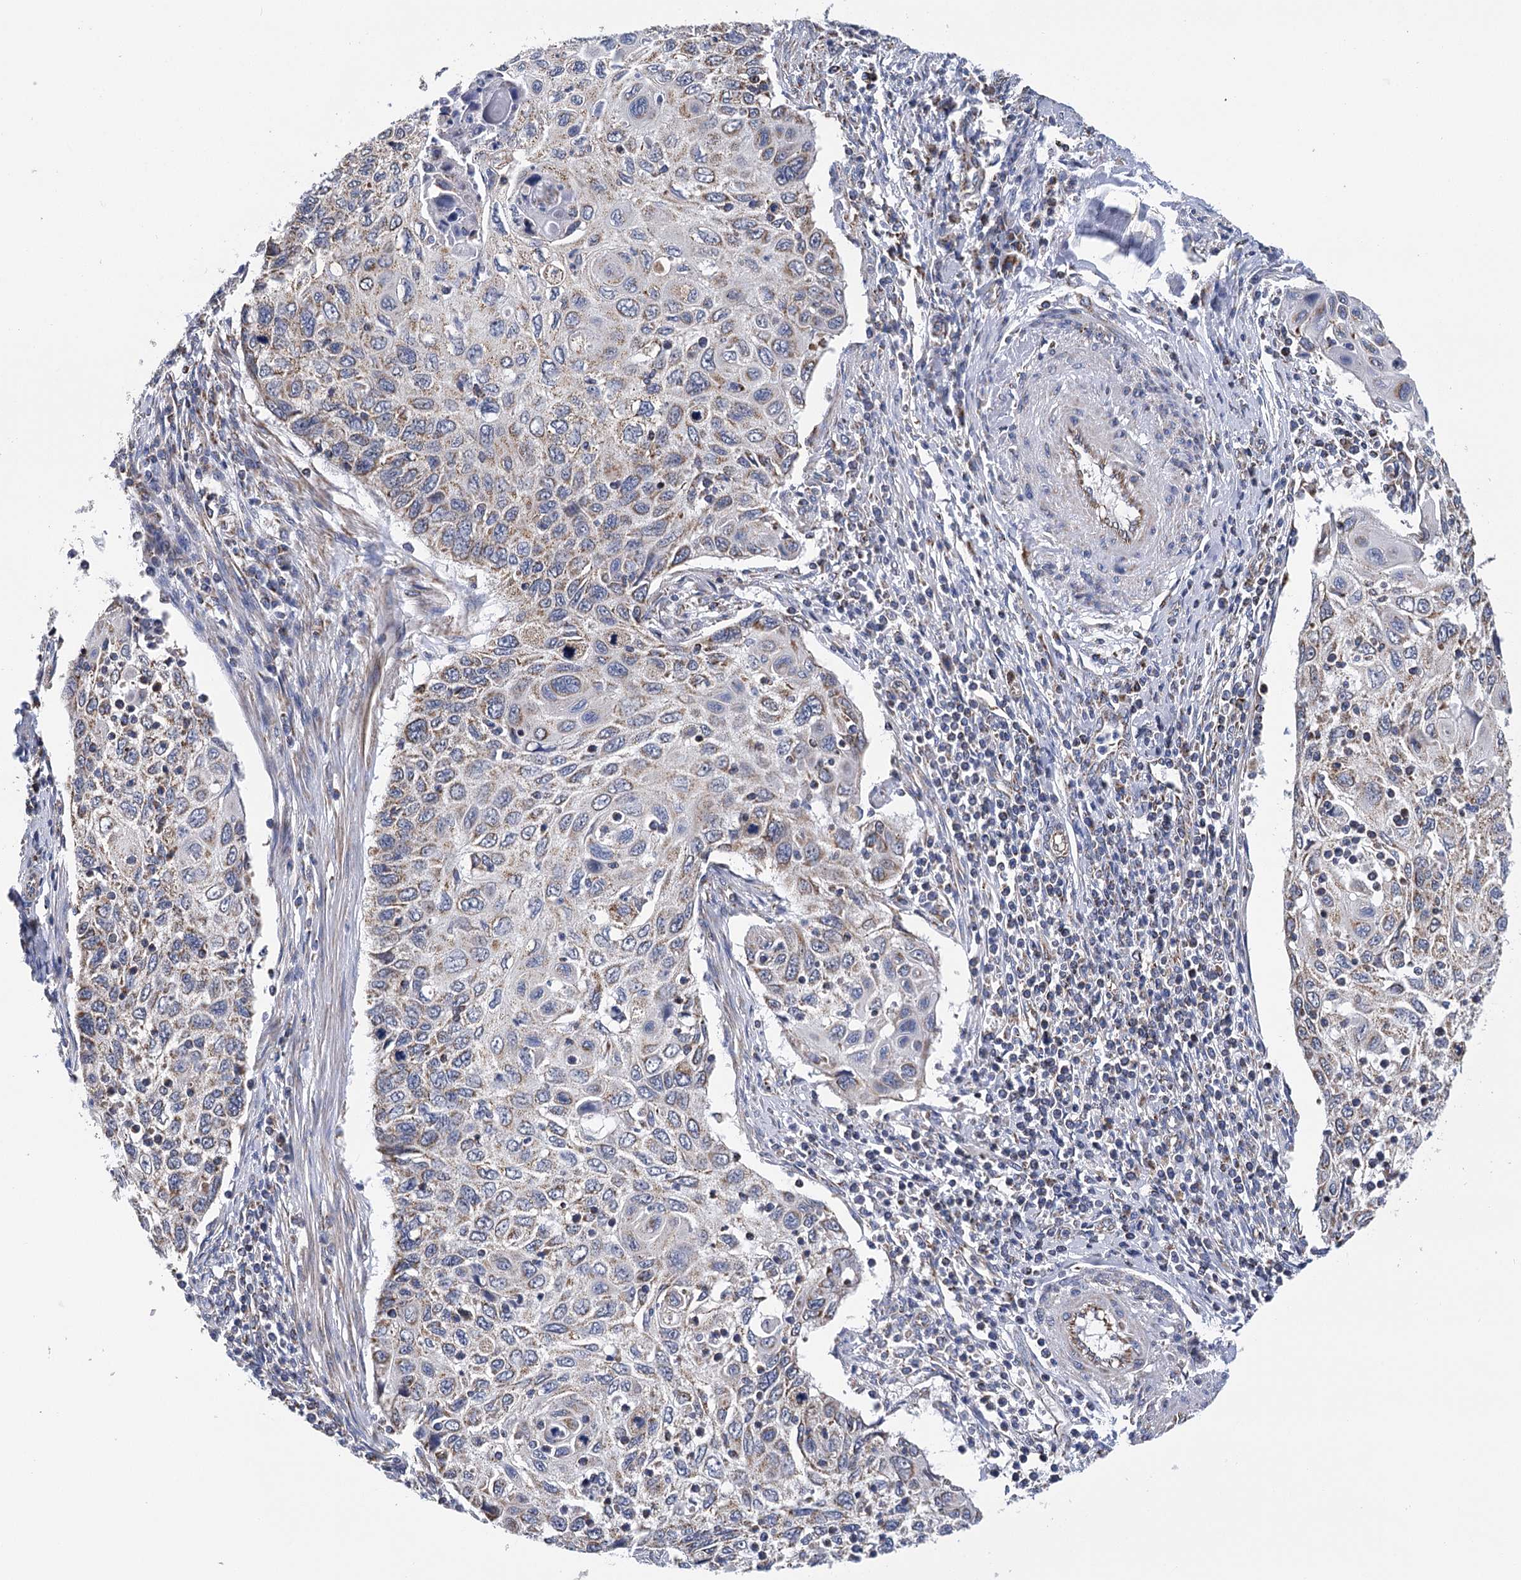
{"staining": {"intensity": "weak", "quantity": ">75%", "location": "cytoplasmic/membranous"}, "tissue": "cervical cancer", "cell_type": "Tumor cells", "image_type": "cancer", "snomed": [{"axis": "morphology", "description": "Squamous cell carcinoma, NOS"}, {"axis": "topography", "description": "Cervix"}], "caption": "Cervical squamous cell carcinoma stained with a brown dye shows weak cytoplasmic/membranous positive positivity in approximately >75% of tumor cells.", "gene": "CCDC73", "patient": {"sex": "female", "age": 70}}